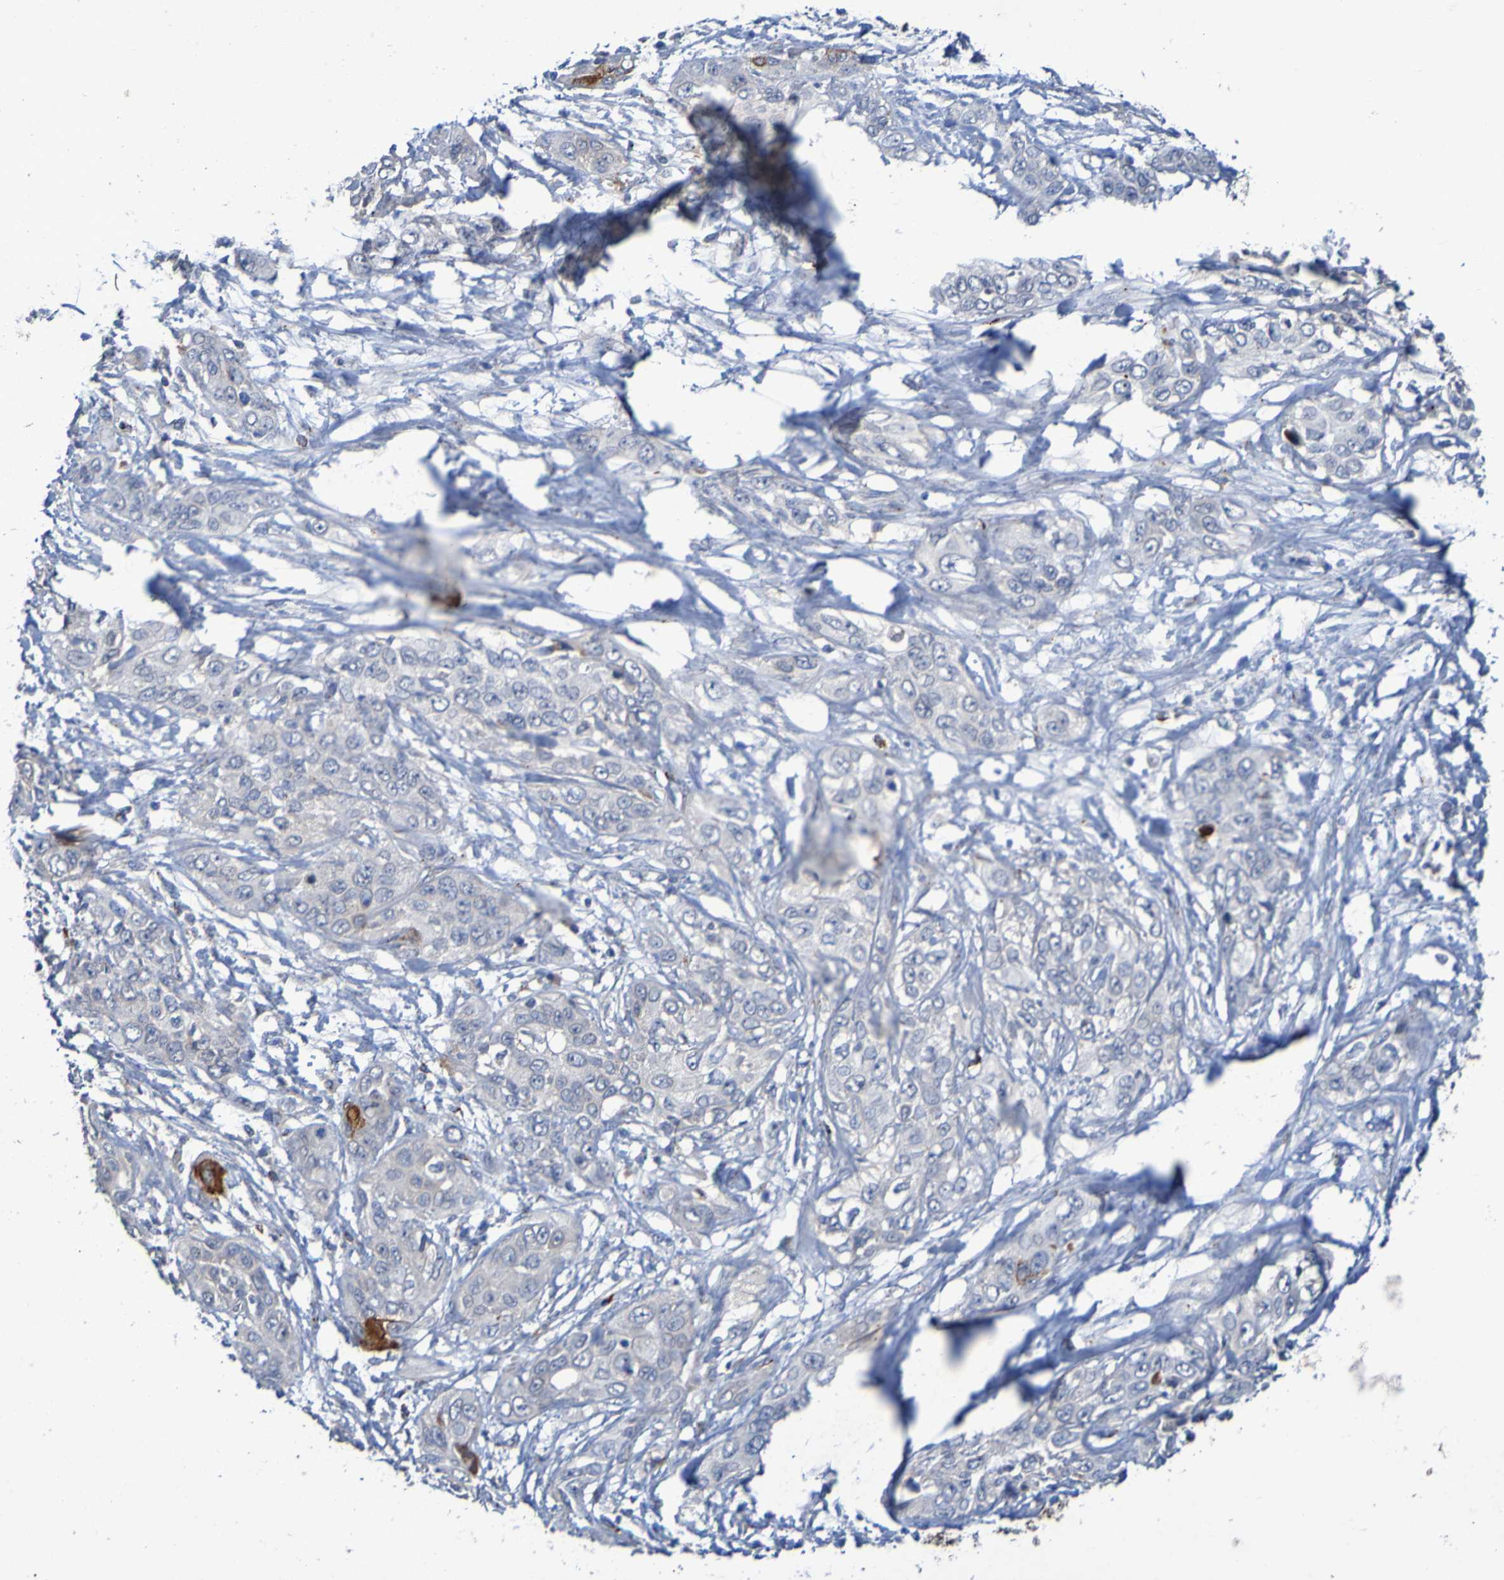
{"staining": {"intensity": "negative", "quantity": "none", "location": "none"}, "tissue": "pancreatic cancer", "cell_type": "Tumor cells", "image_type": "cancer", "snomed": [{"axis": "morphology", "description": "Adenocarcinoma, NOS"}, {"axis": "topography", "description": "Pancreas"}], "caption": "Immunohistochemistry image of pancreatic cancer (adenocarcinoma) stained for a protein (brown), which demonstrates no staining in tumor cells. (DAB (3,3'-diaminobenzidine) immunohistochemistry visualized using brightfield microscopy, high magnification).", "gene": "ANGPT4", "patient": {"sex": "female", "age": 70}}